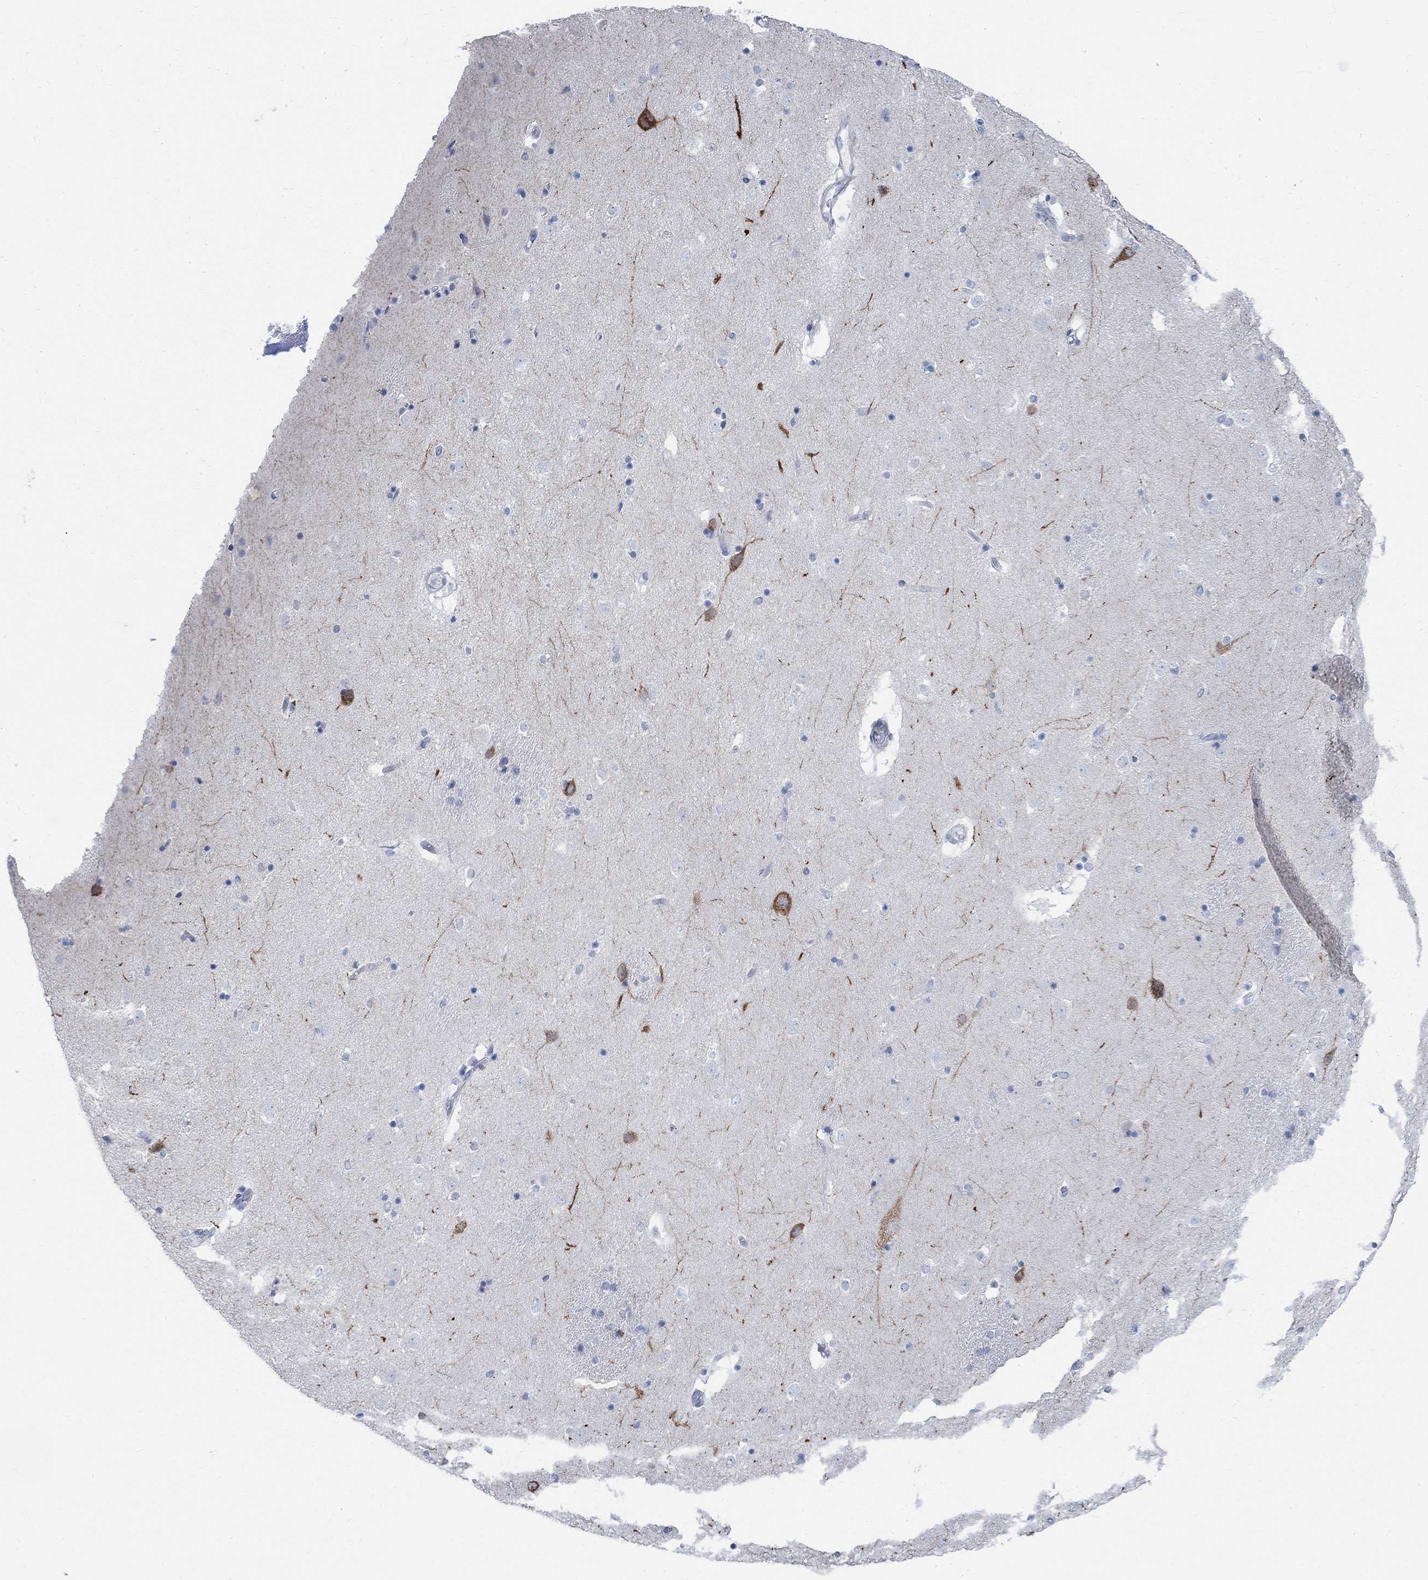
{"staining": {"intensity": "negative", "quantity": "none", "location": "none"}, "tissue": "caudate", "cell_type": "Glial cells", "image_type": "normal", "snomed": [{"axis": "morphology", "description": "Normal tissue, NOS"}, {"axis": "topography", "description": "Lateral ventricle wall"}], "caption": "IHC image of normal caudate: human caudate stained with DAB (3,3'-diaminobenzidine) exhibits no significant protein positivity in glial cells. (Stains: DAB (3,3'-diaminobenzidine) IHC with hematoxylin counter stain, Microscopy: brightfield microscopy at high magnification).", "gene": "CAMK2N1", "patient": {"sex": "male", "age": 51}}